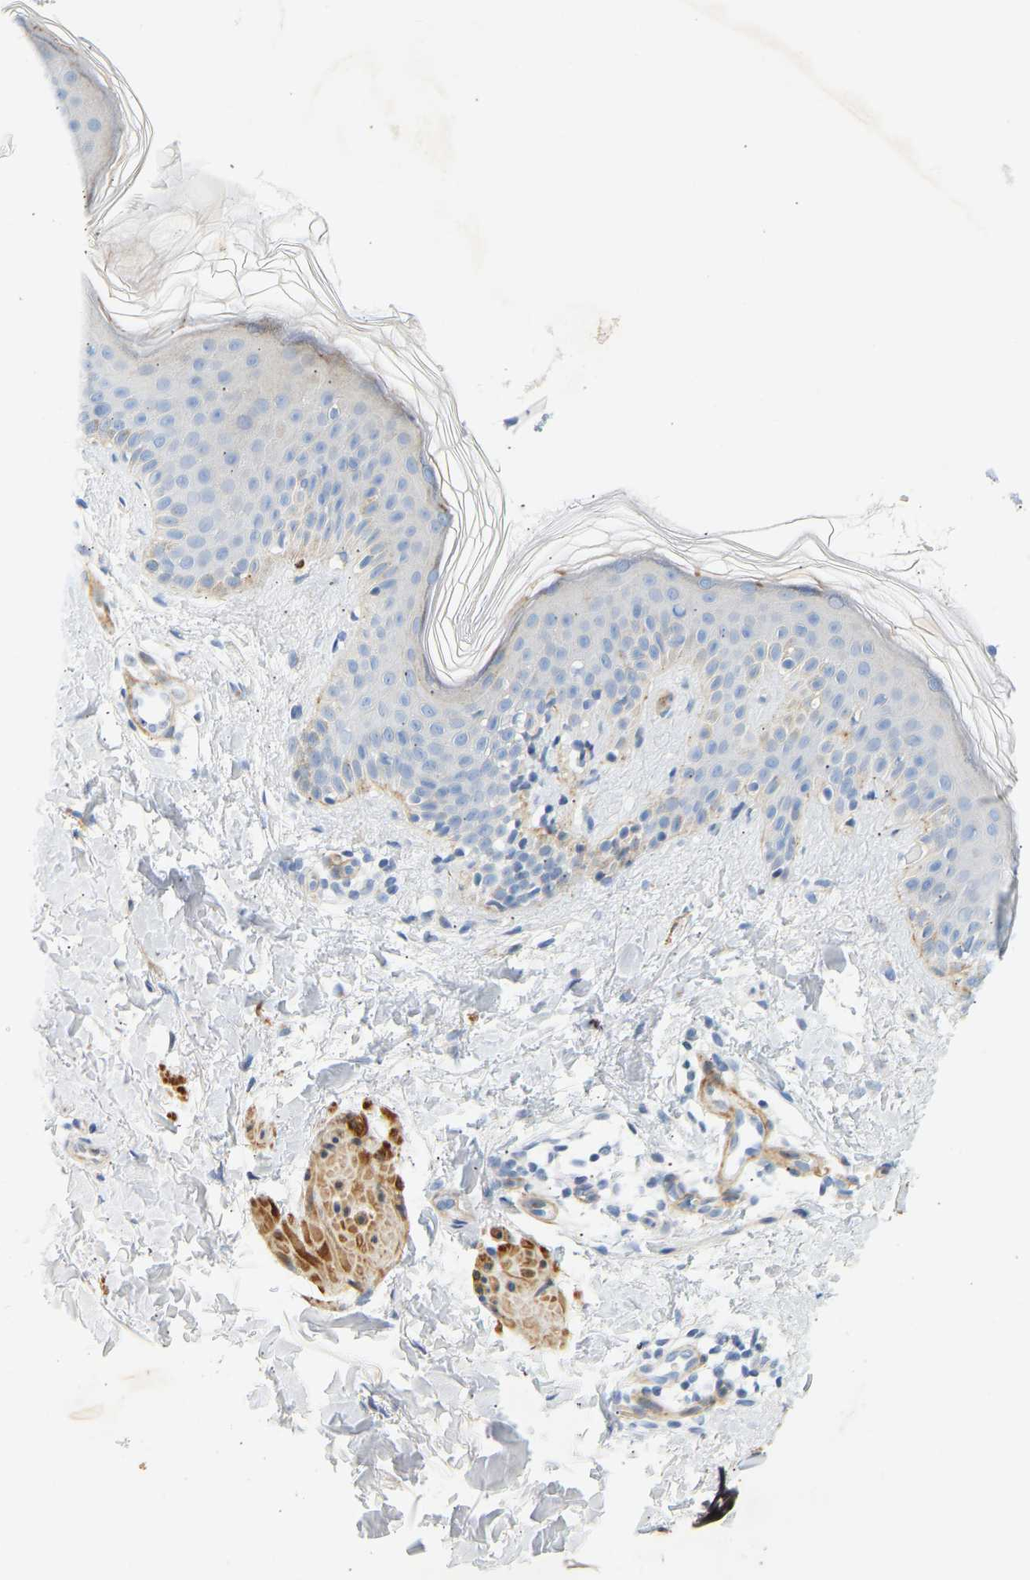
{"staining": {"intensity": "negative", "quantity": "none", "location": "none"}, "tissue": "skin", "cell_type": "Fibroblasts", "image_type": "normal", "snomed": [{"axis": "morphology", "description": "Normal tissue, NOS"}, {"axis": "topography", "description": "Skin"}], "caption": "Image shows no protein positivity in fibroblasts of unremarkable skin. (DAB immunohistochemistry (IHC) visualized using brightfield microscopy, high magnification).", "gene": "SLC30A7", "patient": {"sex": "male", "age": 40}}